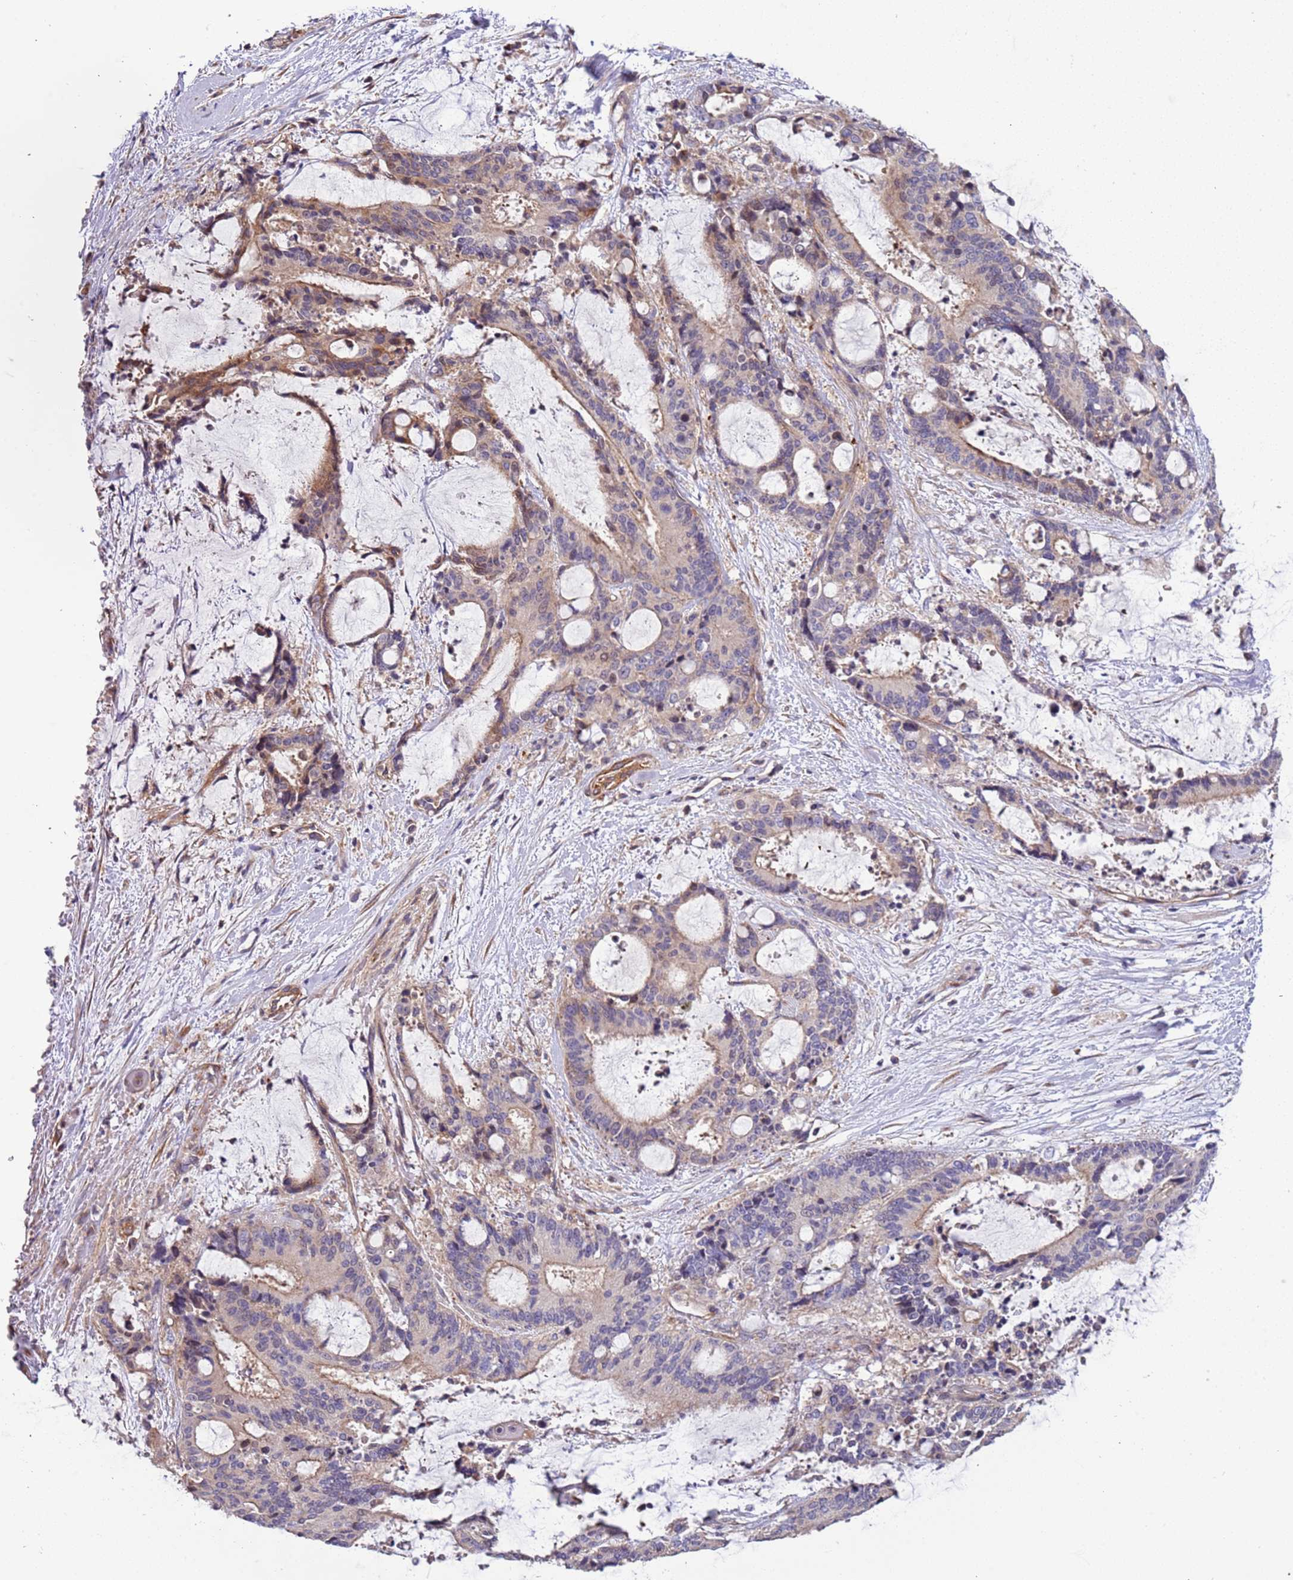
{"staining": {"intensity": "weak", "quantity": "<25%", "location": "cytoplasmic/membranous"}, "tissue": "liver cancer", "cell_type": "Tumor cells", "image_type": "cancer", "snomed": [{"axis": "morphology", "description": "Normal tissue, NOS"}, {"axis": "morphology", "description": "Cholangiocarcinoma"}, {"axis": "topography", "description": "Liver"}, {"axis": "topography", "description": "Peripheral nerve tissue"}], "caption": "High power microscopy histopathology image of an immunohistochemistry (IHC) image of liver cancer (cholangiocarcinoma), revealing no significant expression in tumor cells.", "gene": "LAMB4", "patient": {"sex": "female", "age": 73}}